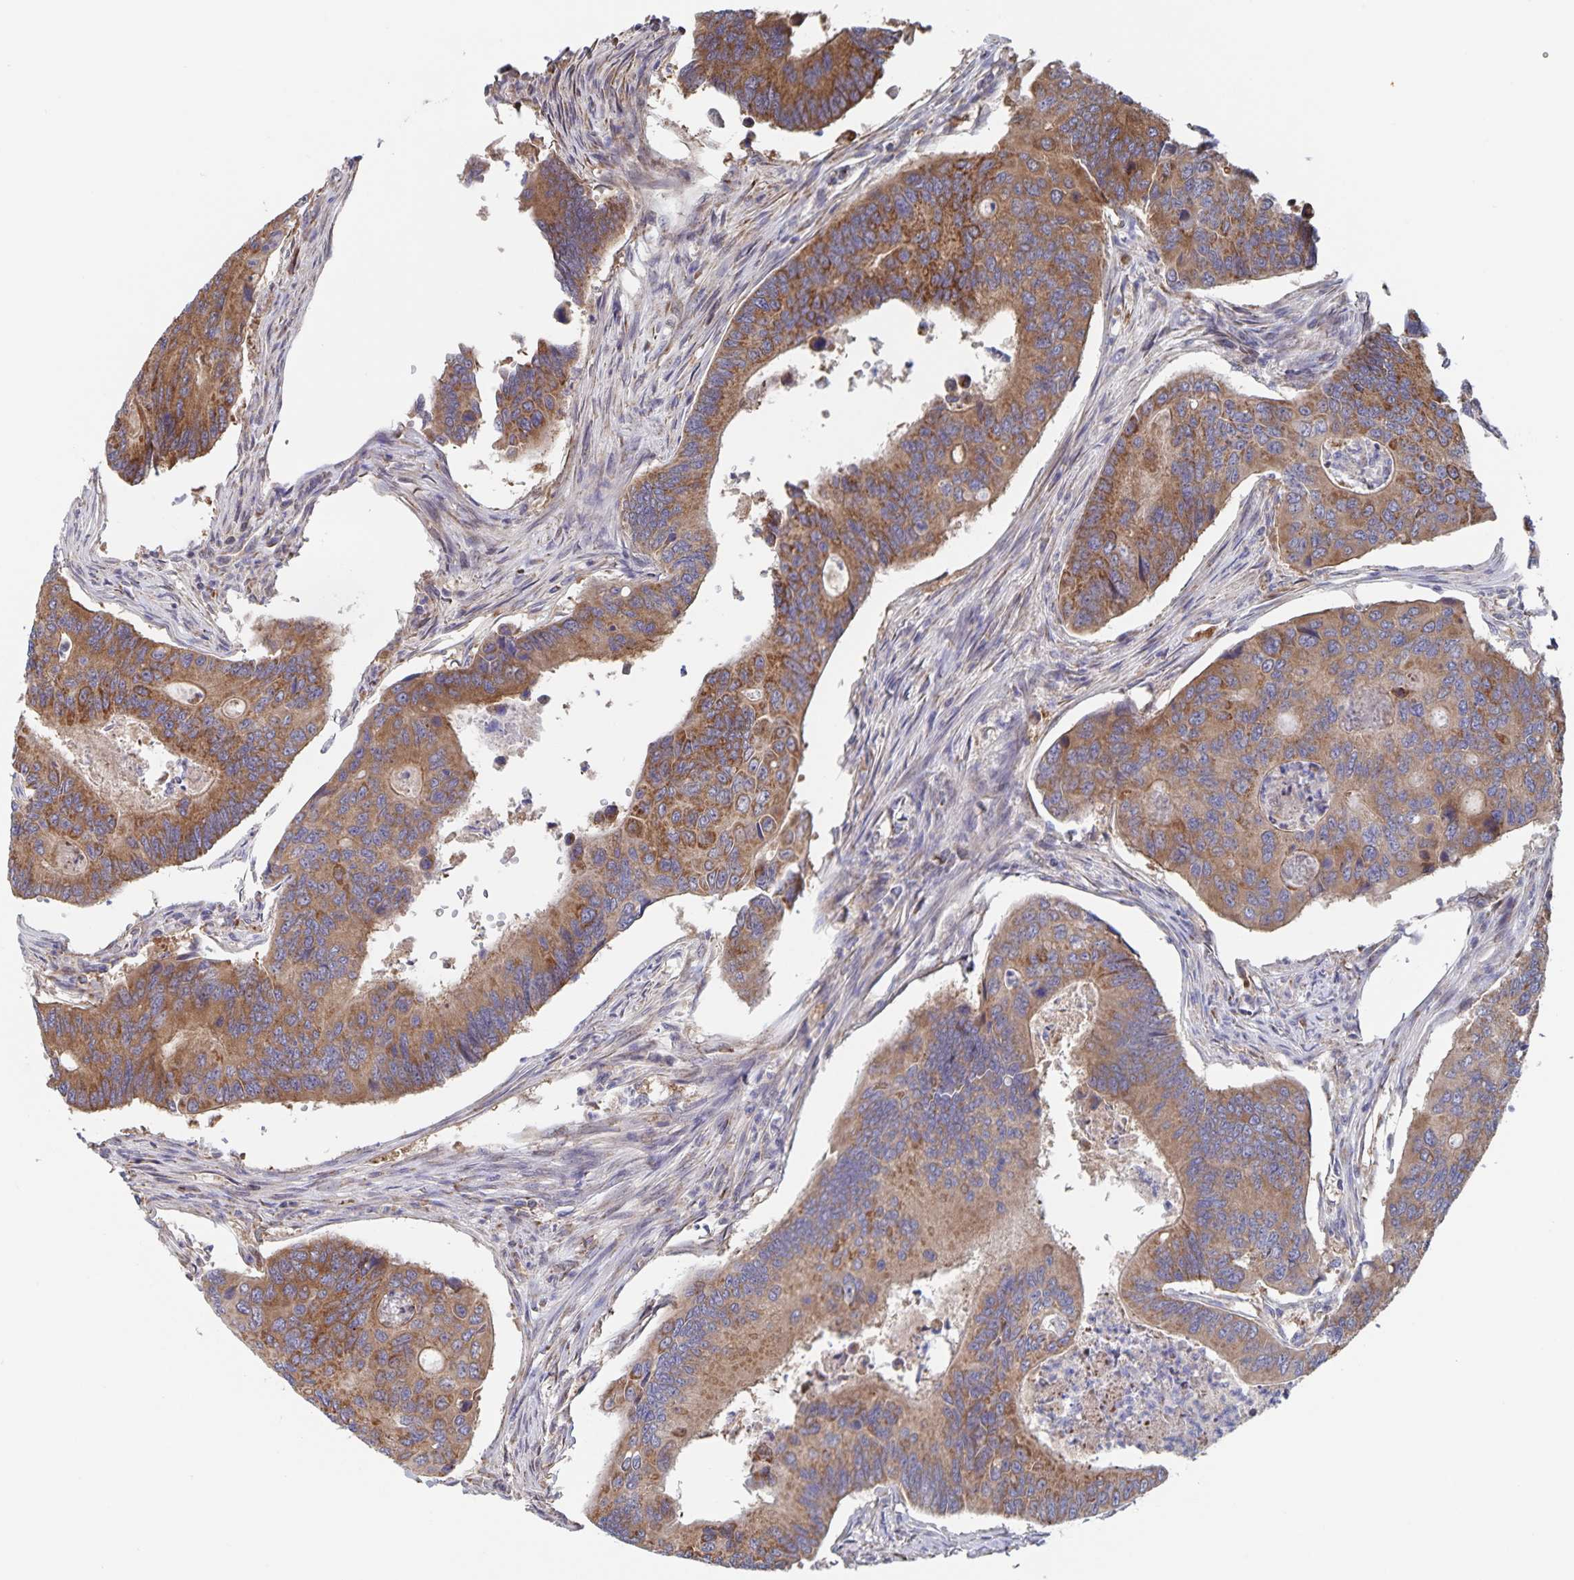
{"staining": {"intensity": "moderate", "quantity": ">75%", "location": "cytoplasmic/membranous"}, "tissue": "colorectal cancer", "cell_type": "Tumor cells", "image_type": "cancer", "snomed": [{"axis": "morphology", "description": "Adenocarcinoma, NOS"}, {"axis": "topography", "description": "Colon"}], "caption": "Human colorectal adenocarcinoma stained for a protein (brown) shows moderate cytoplasmic/membranous positive staining in about >75% of tumor cells.", "gene": "ACACA", "patient": {"sex": "female", "age": 67}}